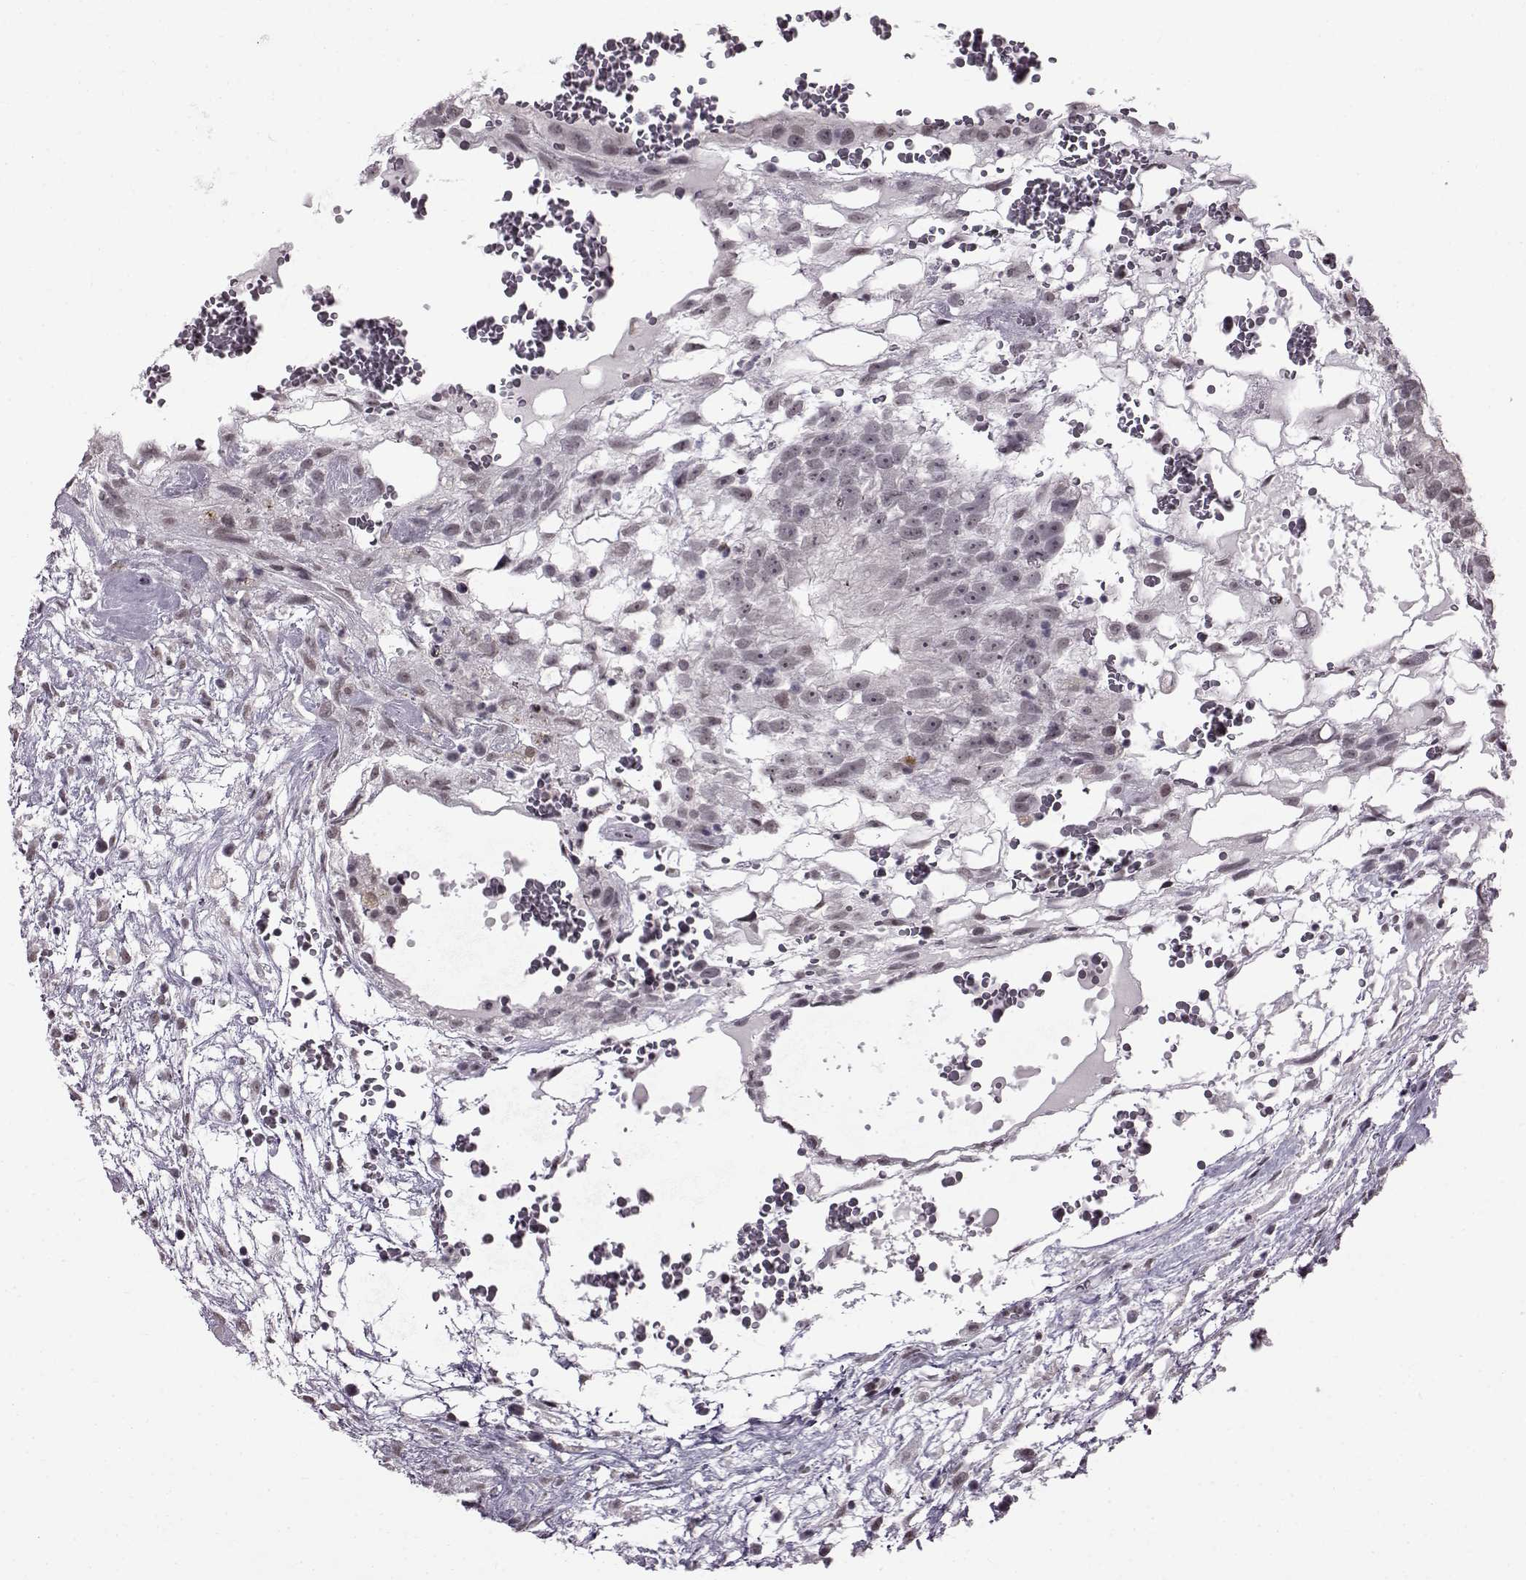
{"staining": {"intensity": "negative", "quantity": "none", "location": "none"}, "tissue": "testis cancer", "cell_type": "Tumor cells", "image_type": "cancer", "snomed": [{"axis": "morphology", "description": "Normal tissue, NOS"}, {"axis": "morphology", "description": "Carcinoma, Embryonal, NOS"}, {"axis": "topography", "description": "Testis"}], "caption": "A photomicrograph of human testis embryonal carcinoma is negative for staining in tumor cells. (Brightfield microscopy of DAB (3,3'-diaminobenzidine) immunohistochemistry (IHC) at high magnification).", "gene": "SLC28A2", "patient": {"sex": "male", "age": 32}}